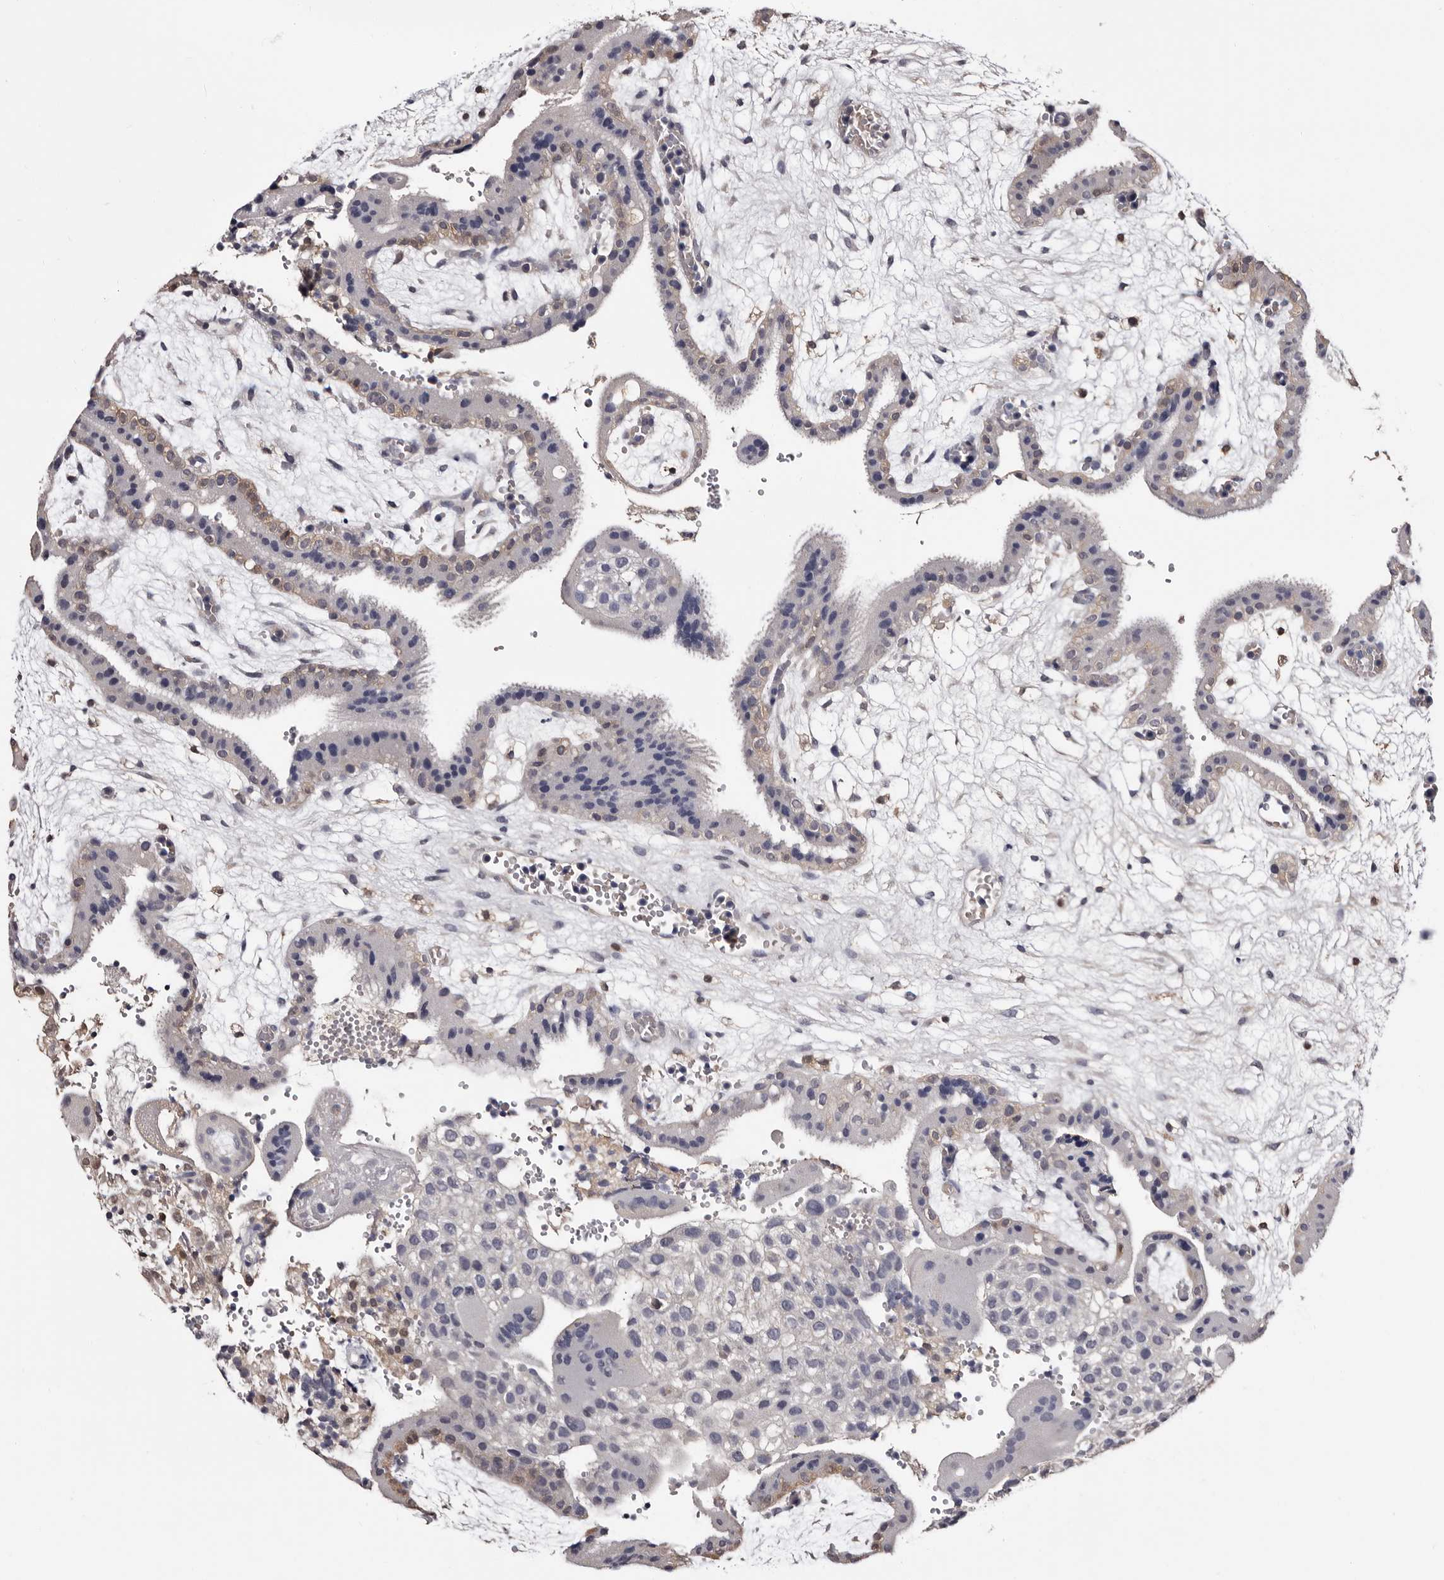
{"staining": {"intensity": "weak", "quantity": "<25%", "location": "cytoplasmic/membranous"}, "tissue": "placenta", "cell_type": "Trophoblastic cells", "image_type": "normal", "snomed": [{"axis": "morphology", "description": "Normal tissue, NOS"}, {"axis": "topography", "description": "Placenta"}], "caption": "DAB (3,3'-diaminobenzidine) immunohistochemical staining of unremarkable human placenta displays no significant expression in trophoblastic cells.", "gene": "DNPH1", "patient": {"sex": "female", "age": 18}}